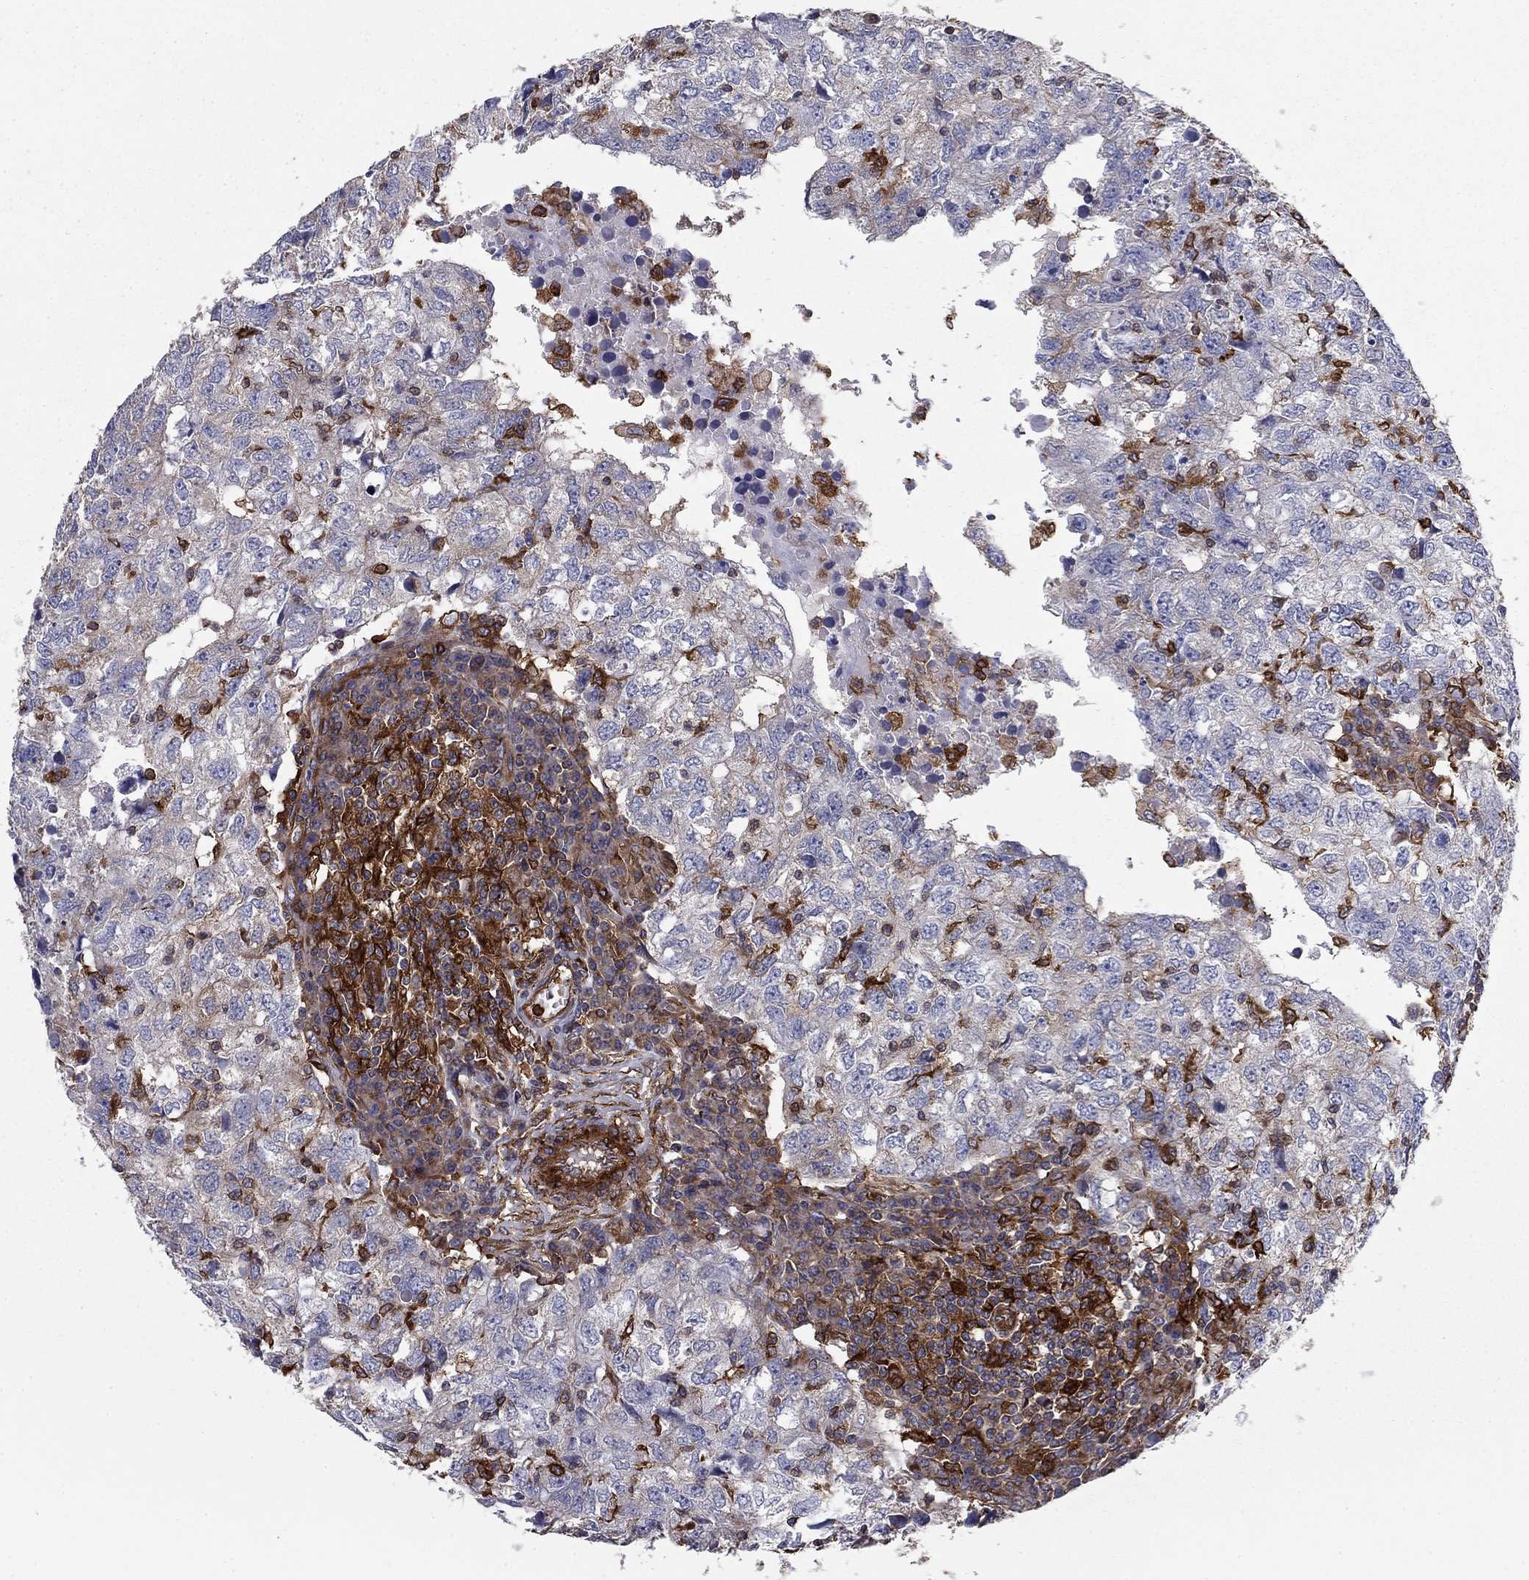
{"staining": {"intensity": "negative", "quantity": "none", "location": "none"}, "tissue": "breast cancer", "cell_type": "Tumor cells", "image_type": "cancer", "snomed": [{"axis": "morphology", "description": "Duct carcinoma"}, {"axis": "topography", "description": "Breast"}], "caption": "There is no significant staining in tumor cells of breast cancer.", "gene": "EHBP1L1", "patient": {"sex": "female", "age": 30}}